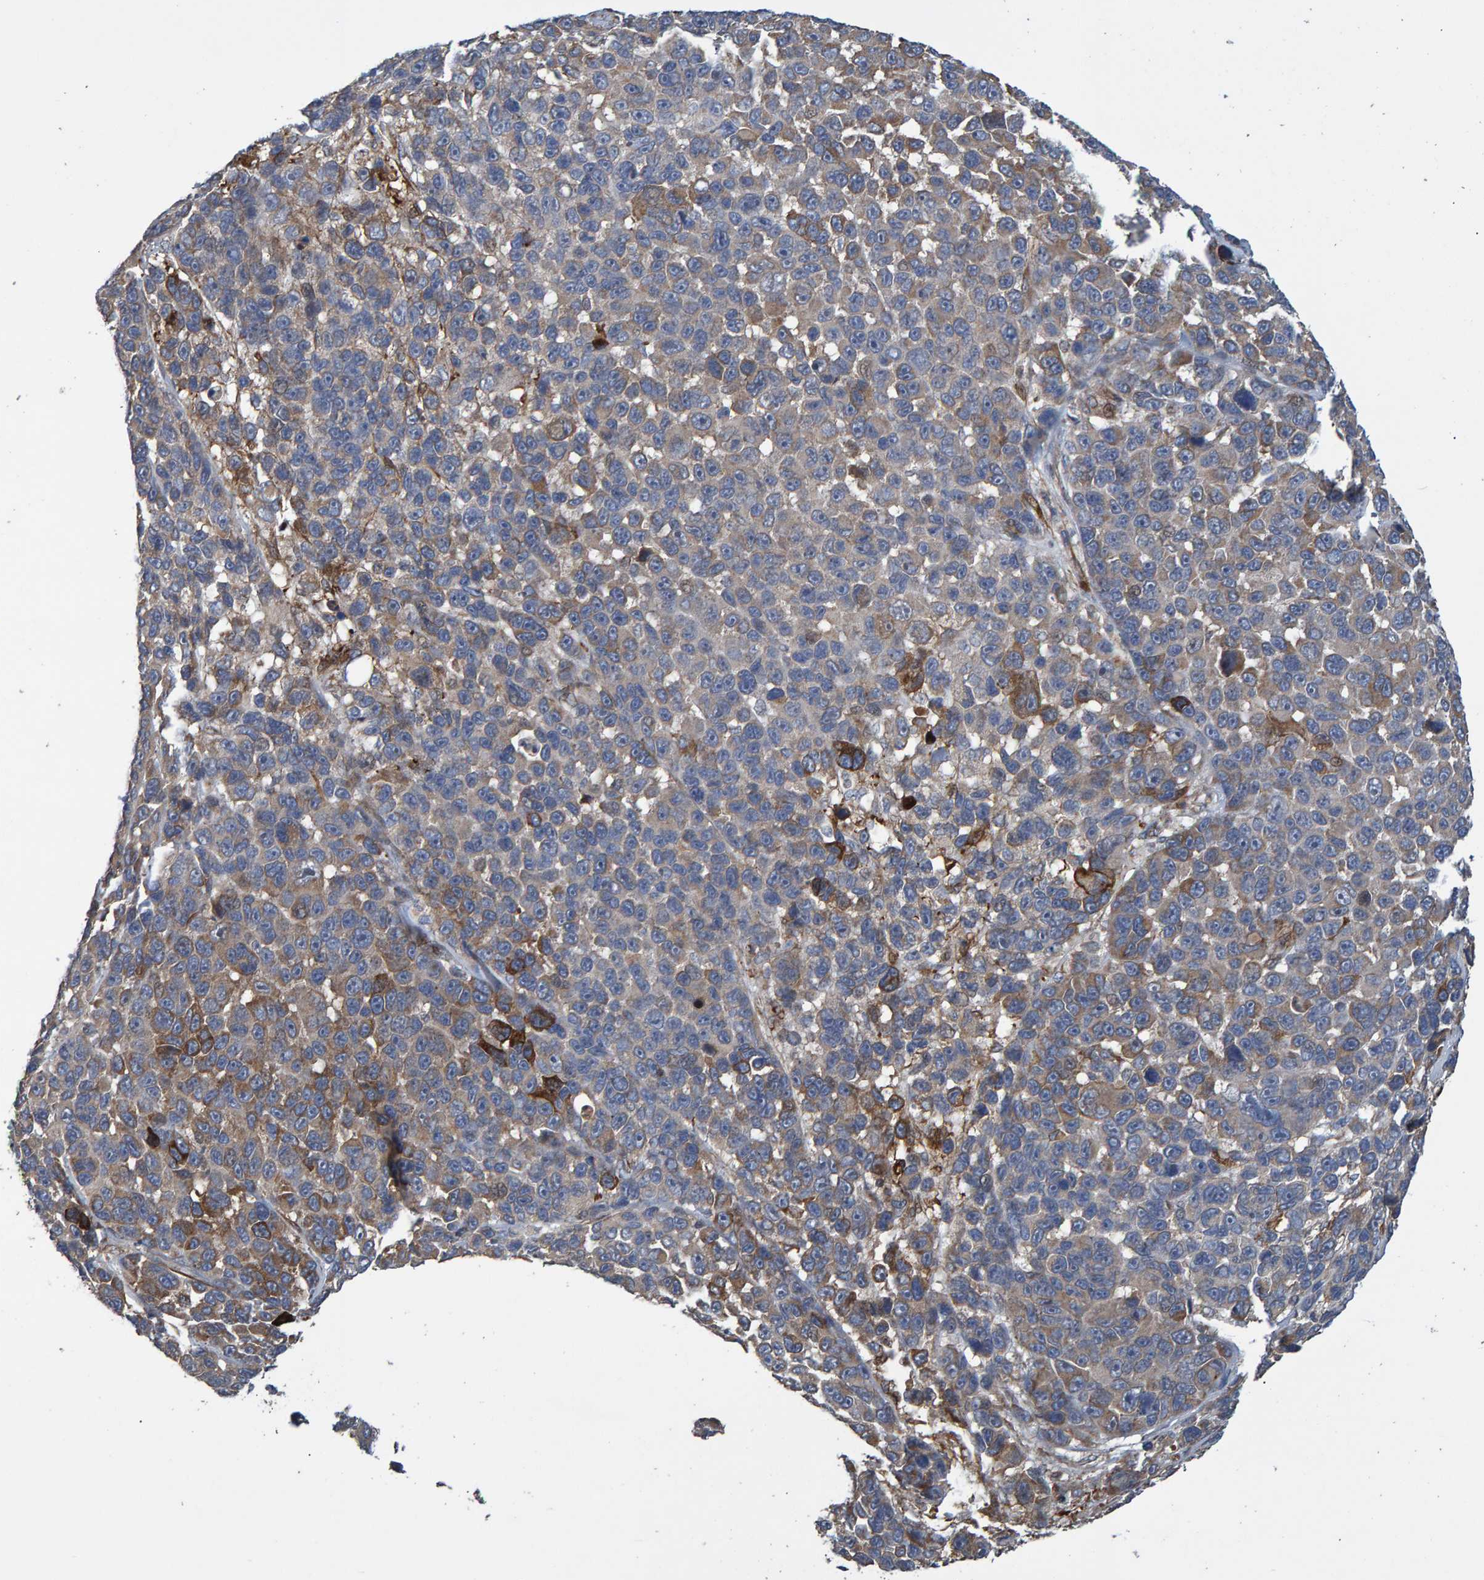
{"staining": {"intensity": "moderate", "quantity": "<25%", "location": "cytoplasmic/membranous"}, "tissue": "melanoma", "cell_type": "Tumor cells", "image_type": "cancer", "snomed": [{"axis": "morphology", "description": "Malignant melanoma, NOS"}, {"axis": "topography", "description": "Skin"}], "caption": "A high-resolution image shows immunohistochemistry (IHC) staining of melanoma, which reveals moderate cytoplasmic/membranous staining in about <25% of tumor cells. (brown staining indicates protein expression, while blue staining denotes nuclei).", "gene": "SLIT2", "patient": {"sex": "male", "age": 53}}